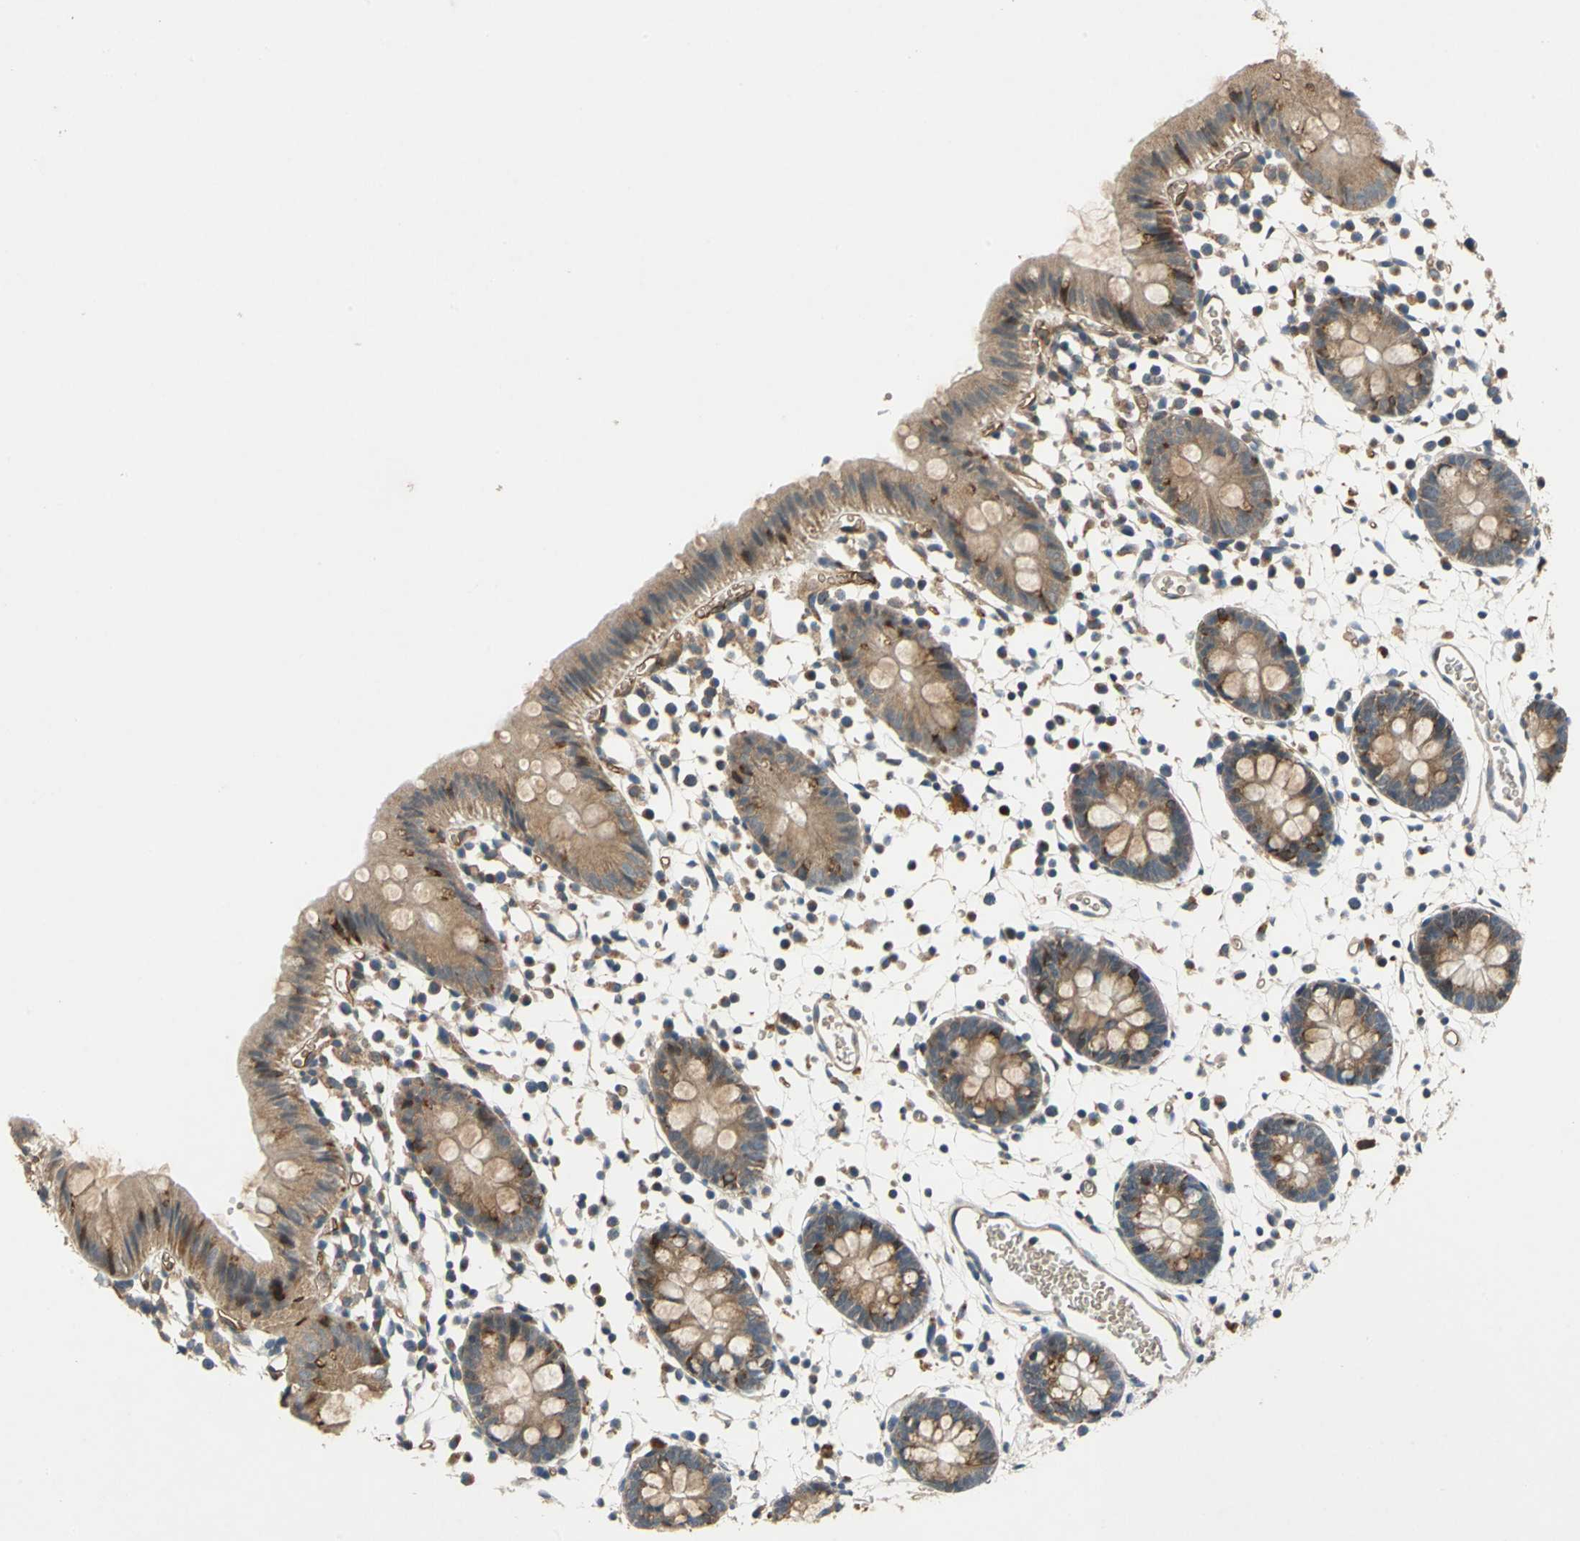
{"staining": {"intensity": "weak", "quantity": ">75%", "location": "cytoplasmic/membranous"}, "tissue": "colon", "cell_type": "Endothelial cells", "image_type": "normal", "snomed": [{"axis": "morphology", "description": "Normal tissue, NOS"}, {"axis": "topography", "description": "Colon"}], "caption": "Colon stained with a brown dye shows weak cytoplasmic/membranous positive staining in about >75% of endothelial cells.", "gene": "EMCN", "patient": {"sex": "male", "age": 14}}